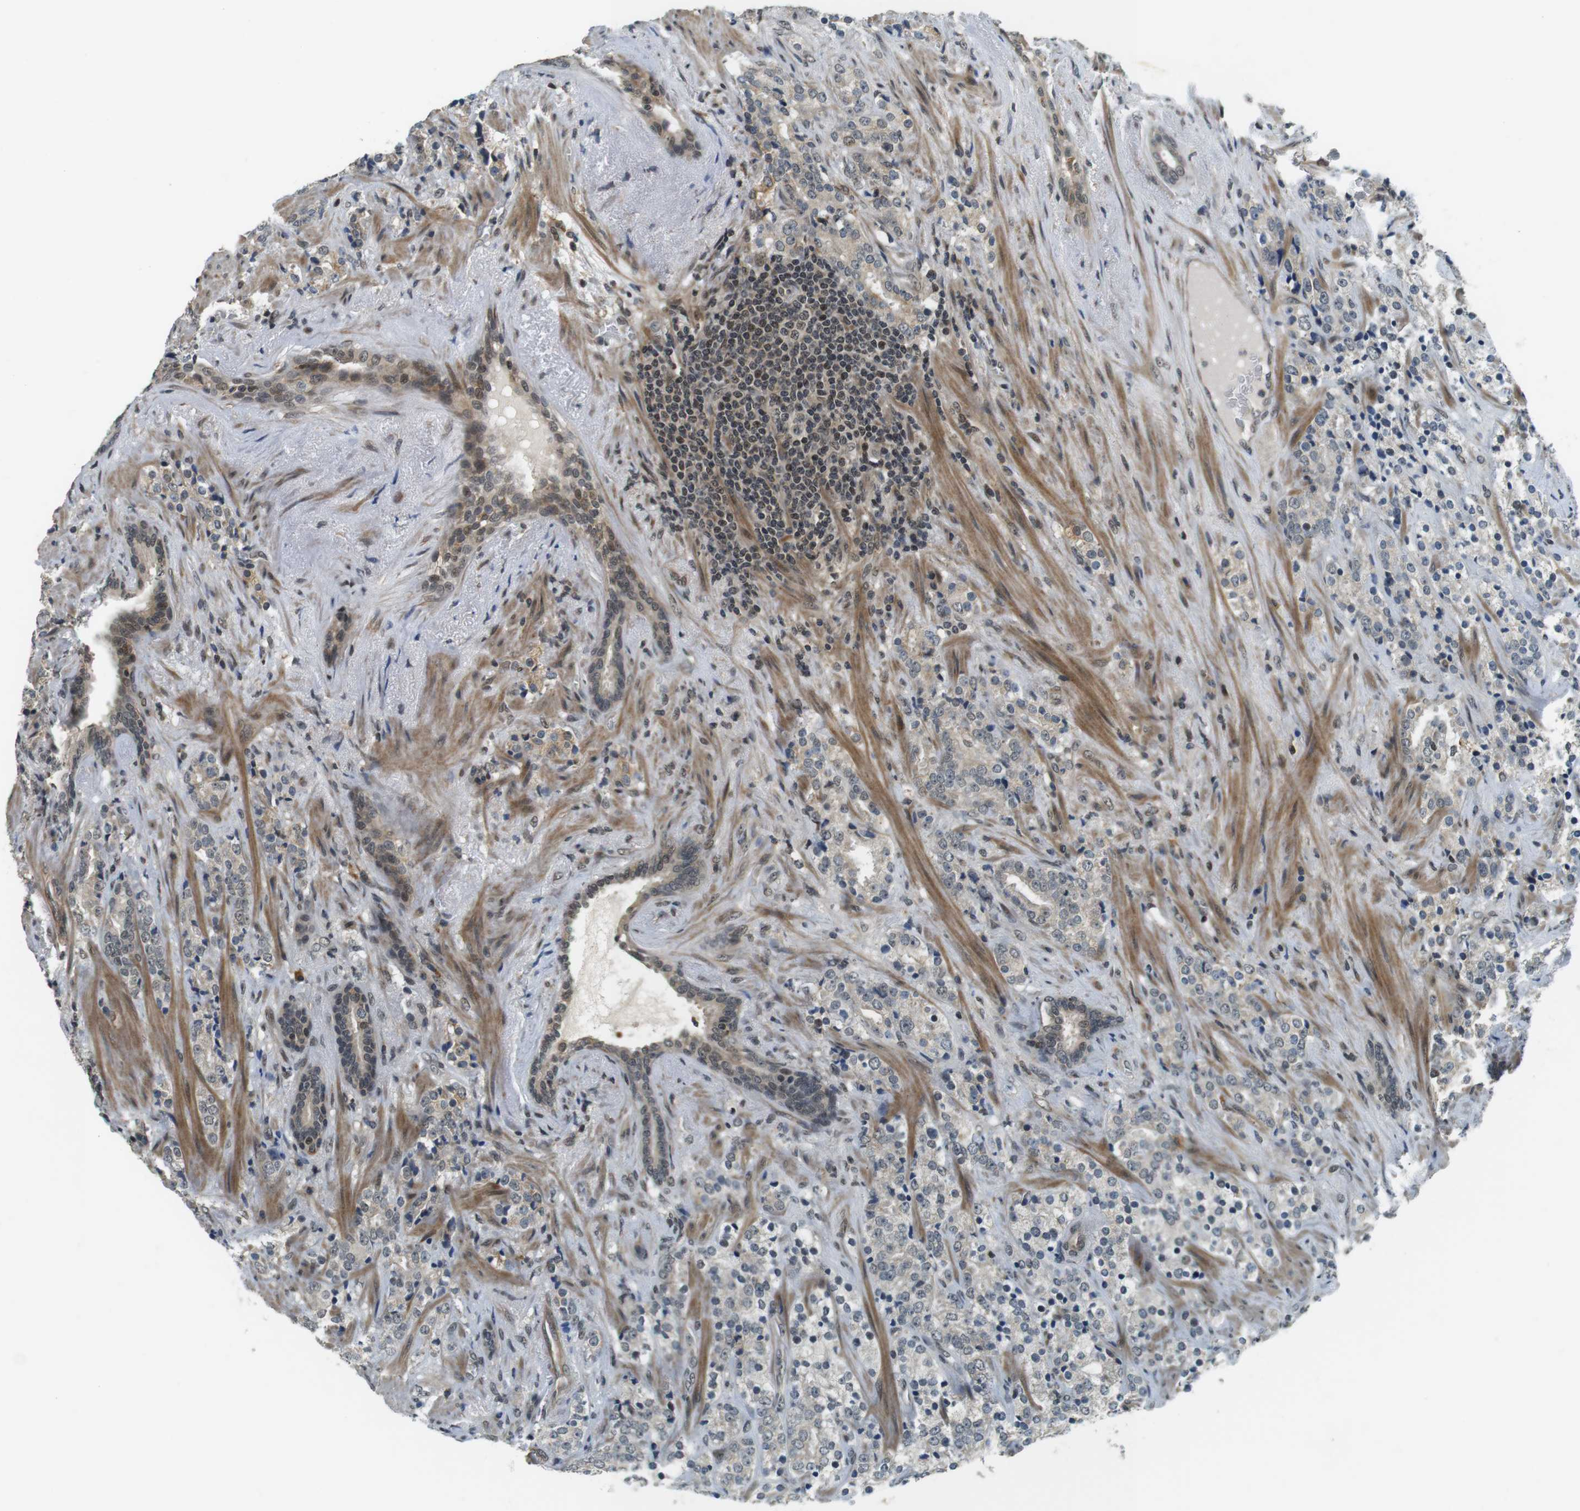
{"staining": {"intensity": "weak", "quantity": "<25%", "location": "cytoplasmic/membranous"}, "tissue": "prostate cancer", "cell_type": "Tumor cells", "image_type": "cancer", "snomed": [{"axis": "morphology", "description": "Adenocarcinoma, High grade"}, {"axis": "topography", "description": "Prostate"}], "caption": "This is an IHC micrograph of adenocarcinoma (high-grade) (prostate). There is no positivity in tumor cells.", "gene": "BRD4", "patient": {"sex": "male", "age": 71}}